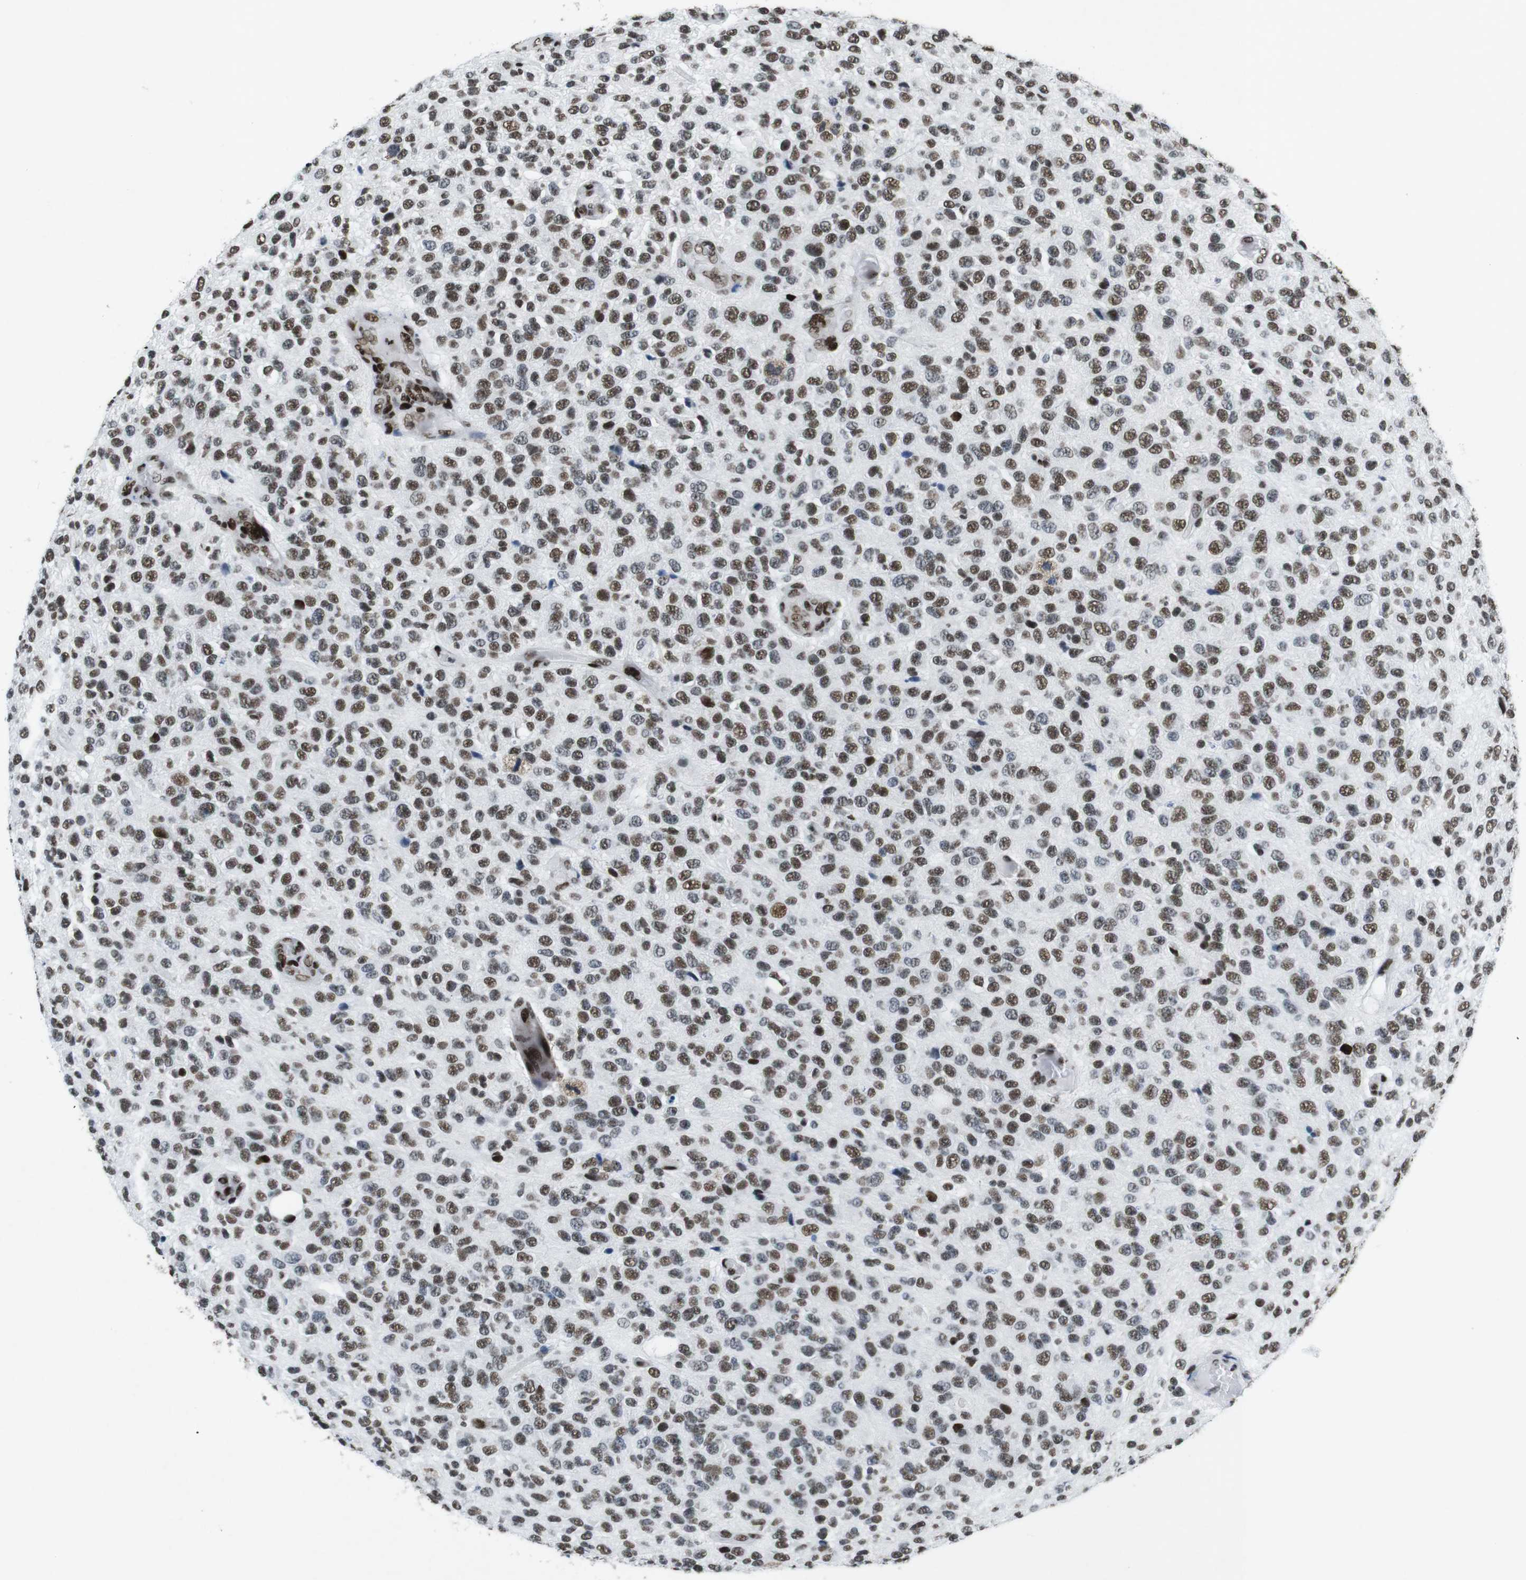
{"staining": {"intensity": "moderate", "quantity": "25%-75%", "location": "nuclear"}, "tissue": "glioma", "cell_type": "Tumor cells", "image_type": "cancer", "snomed": [{"axis": "morphology", "description": "Glioma, malignant, High grade"}, {"axis": "topography", "description": "pancreas cauda"}], "caption": "The immunohistochemical stain shows moderate nuclear expression in tumor cells of malignant glioma (high-grade) tissue. The staining was performed using DAB to visualize the protein expression in brown, while the nuclei were stained in blue with hematoxylin (Magnification: 20x).", "gene": "CITED2", "patient": {"sex": "male", "age": 60}}